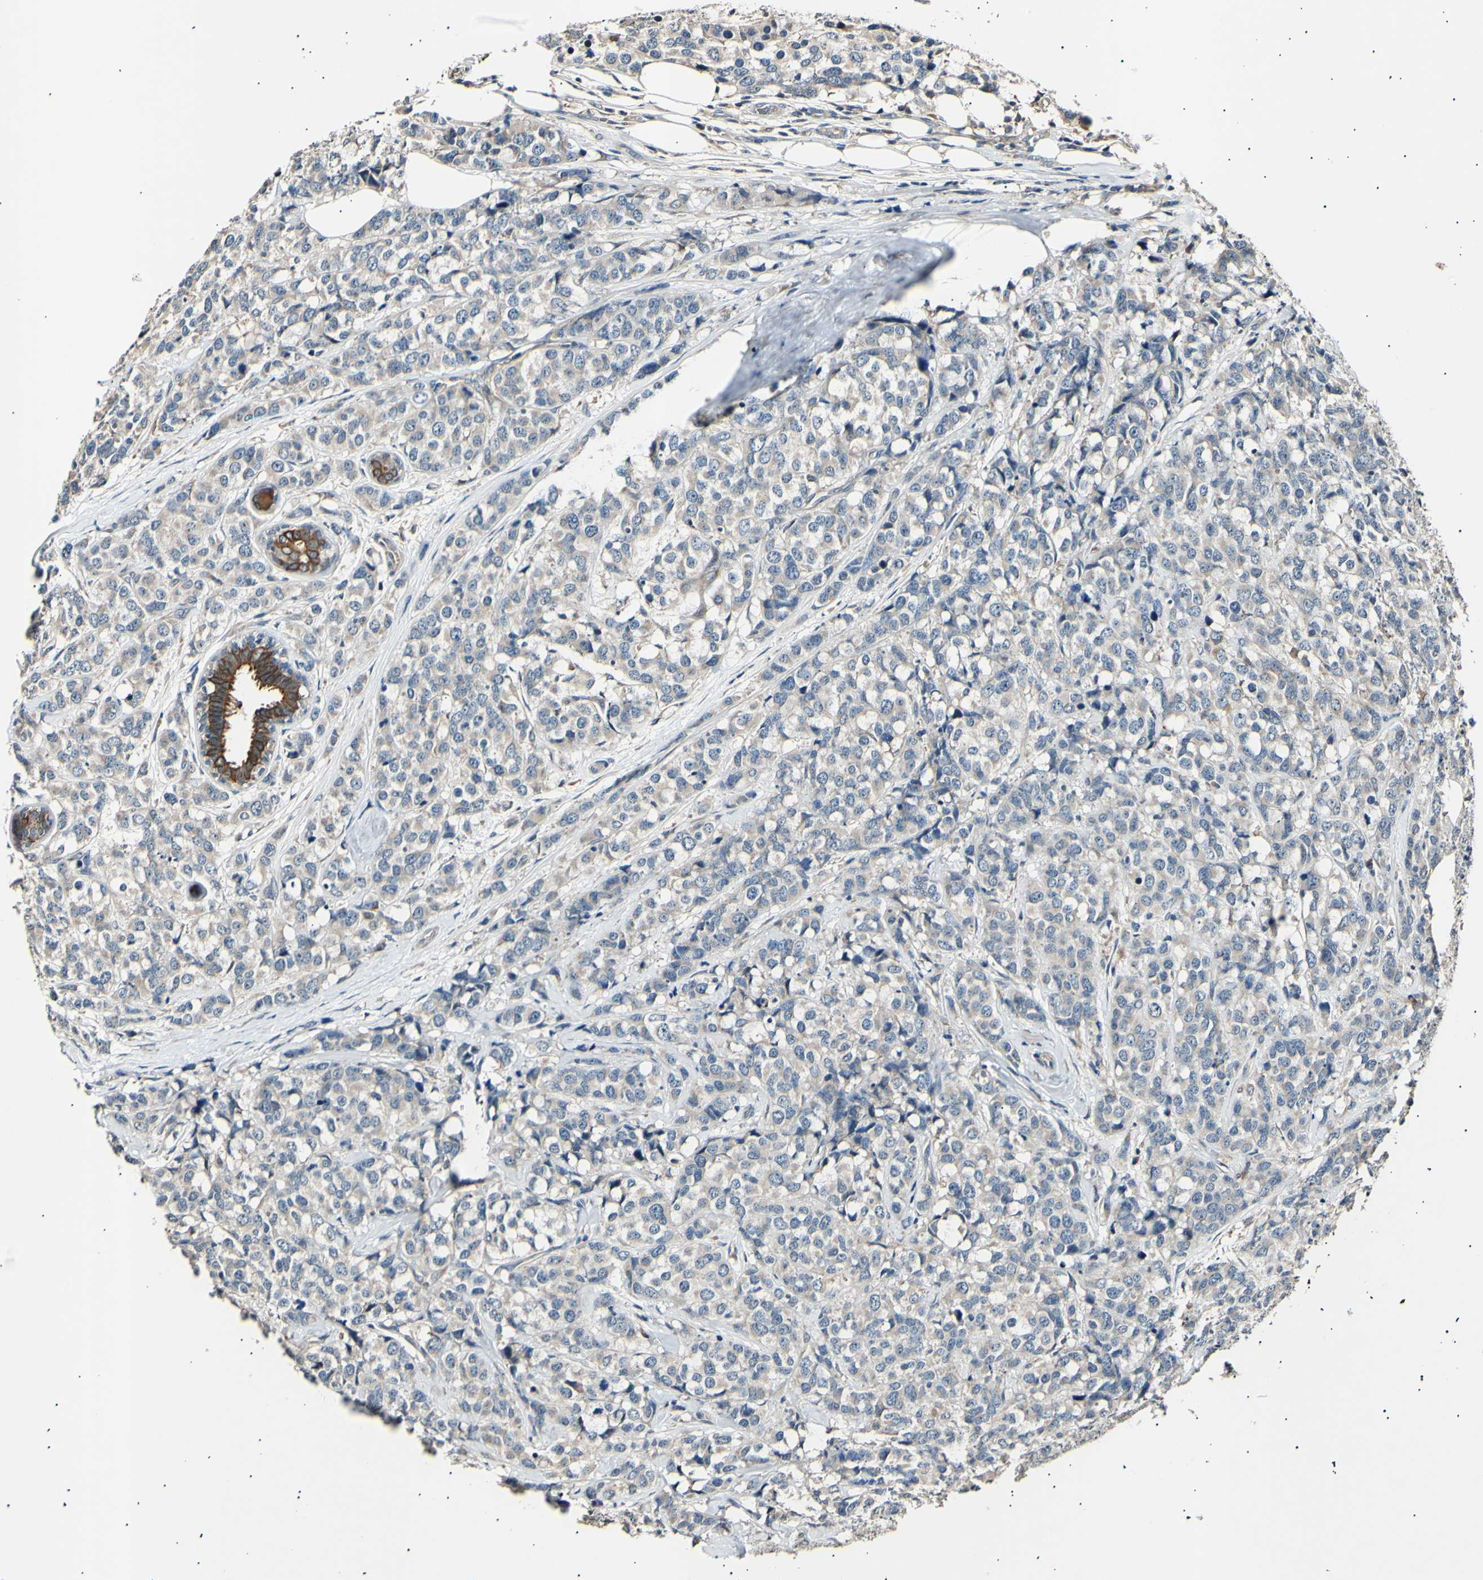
{"staining": {"intensity": "weak", "quantity": ">75%", "location": "cytoplasmic/membranous"}, "tissue": "breast cancer", "cell_type": "Tumor cells", "image_type": "cancer", "snomed": [{"axis": "morphology", "description": "Lobular carcinoma"}, {"axis": "topography", "description": "Breast"}], "caption": "Human breast cancer (lobular carcinoma) stained with a protein marker shows weak staining in tumor cells.", "gene": "ITGA6", "patient": {"sex": "female", "age": 59}}